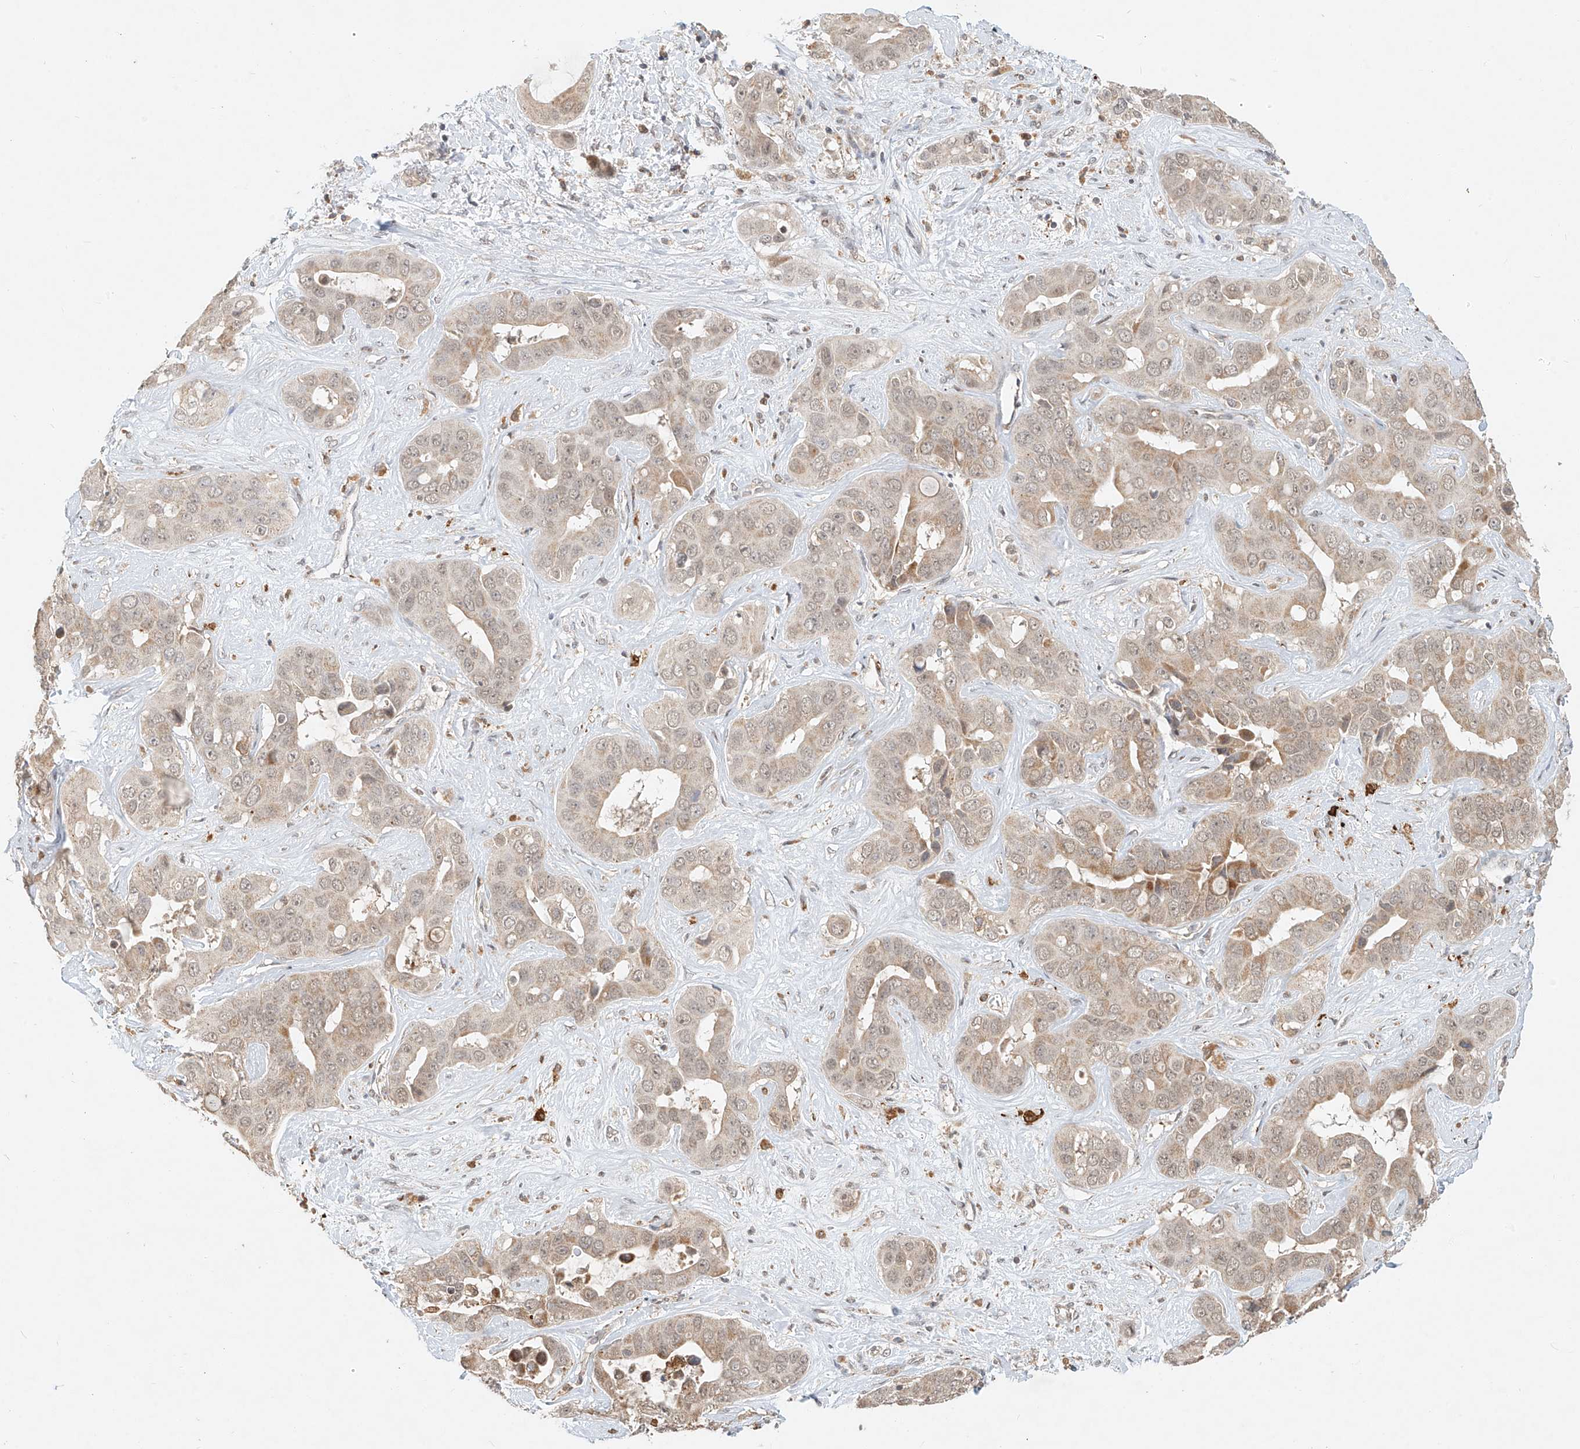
{"staining": {"intensity": "weak", "quantity": "25%-75%", "location": "cytoplasmic/membranous,nuclear"}, "tissue": "liver cancer", "cell_type": "Tumor cells", "image_type": "cancer", "snomed": [{"axis": "morphology", "description": "Cholangiocarcinoma"}, {"axis": "topography", "description": "Liver"}], "caption": "Human cholangiocarcinoma (liver) stained with a protein marker exhibits weak staining in tumor cells.", "gene": "SYTL3", "patient": {"sex": "female", "age": 52}}